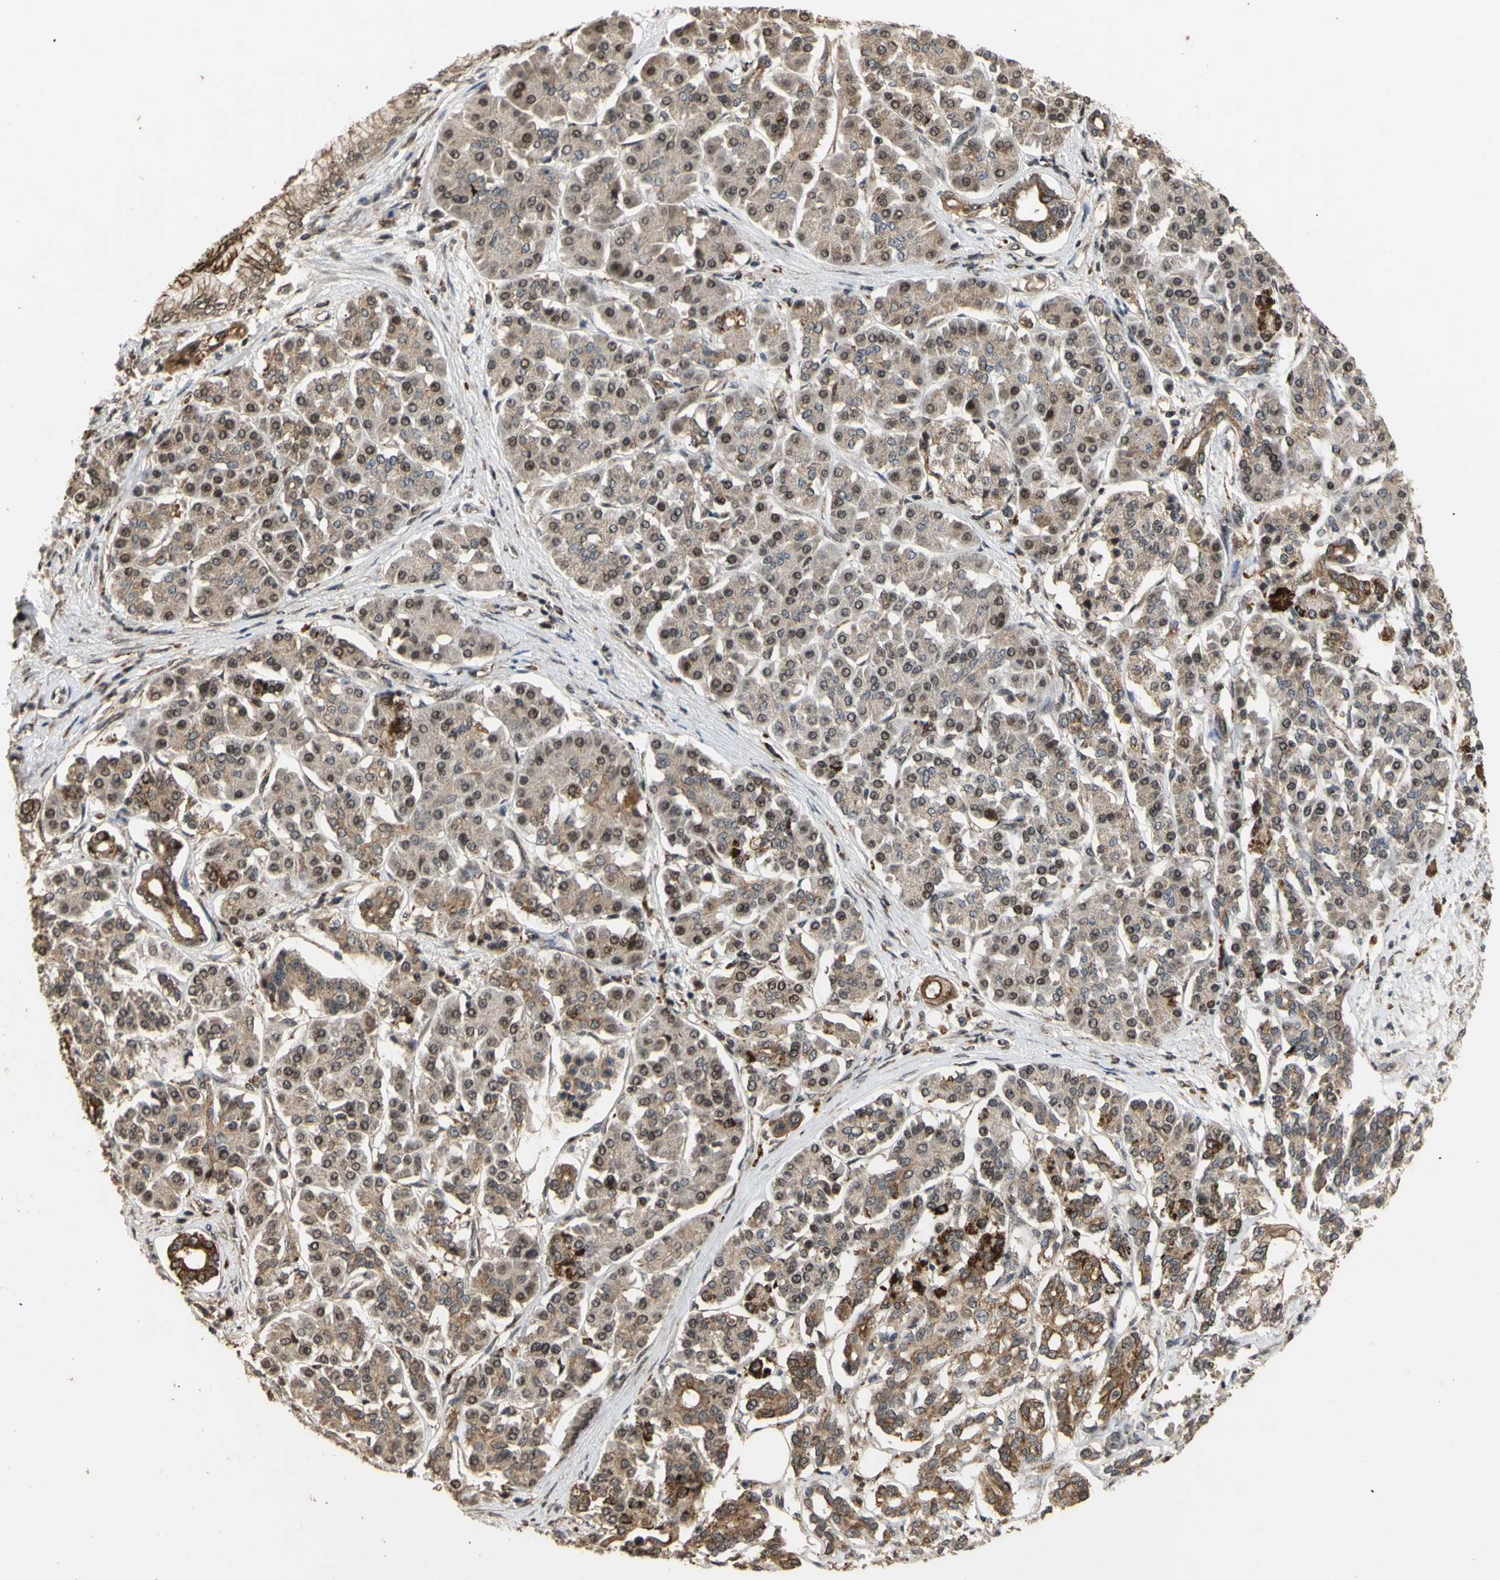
{"staining": {"intensity": "moderate", "quantity": "25%-75%", "location": "cytoplasmic/membranous"}, "tissue": "pancreatic cancer", "cell_type": "Tumor cells", "image_type": "cancer", "snomed": [{"axis": "morphology", "description": "Normal tissue, NOS"}, {"axis": "topography", "description": "Pancreas"}], "caption": "Protein expression analysis of human pancreatic cancer reveals moderate cytoplasmic/membranous staining in about 25%-75% of tumor cells.", "gene": "GTF2E2", "patient": {"sex": "male", "age": 42}}